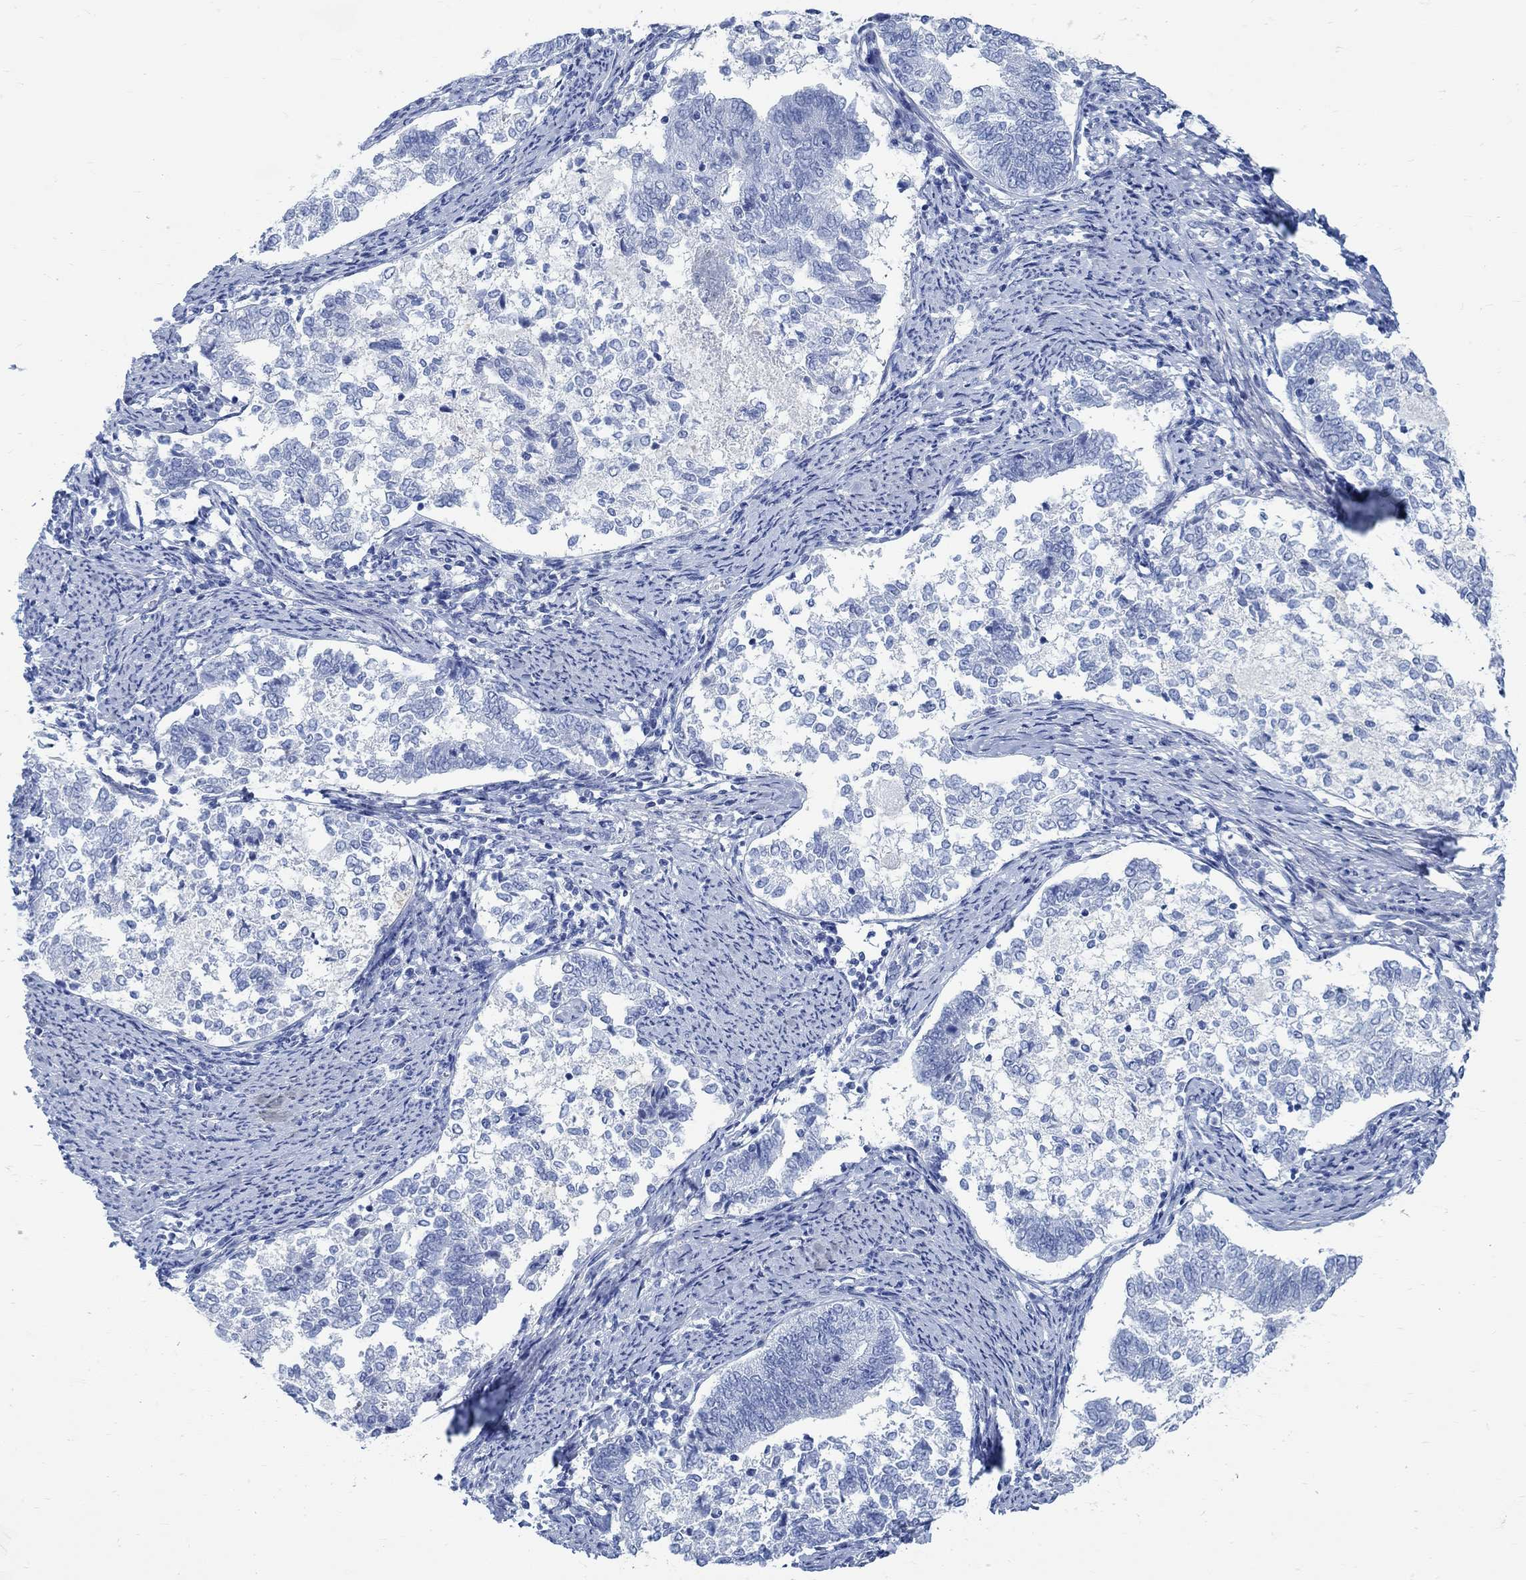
{"staining": {"intensity": "negative", "quantity": "none", "location": "none"}, "tissue": "endometrial cancer", "cell_type": "Tumor cells", "image_type": "cancer", "snomed": [{"axis": "morphology", "description": "Adenocarcinoma, NOS"}, {"axis": "topography", "description": "Endometrium"}], "caption": "Tumor cells are negative for brown protein staining in endometrial cancer. (Brightfield microscopy of DAB (3,3'-diaminobenzidine) immunohistochemistry (IHC) at high magnification).", "gene": "RBM20", "patient": {"sex": "female", "age": 65}}